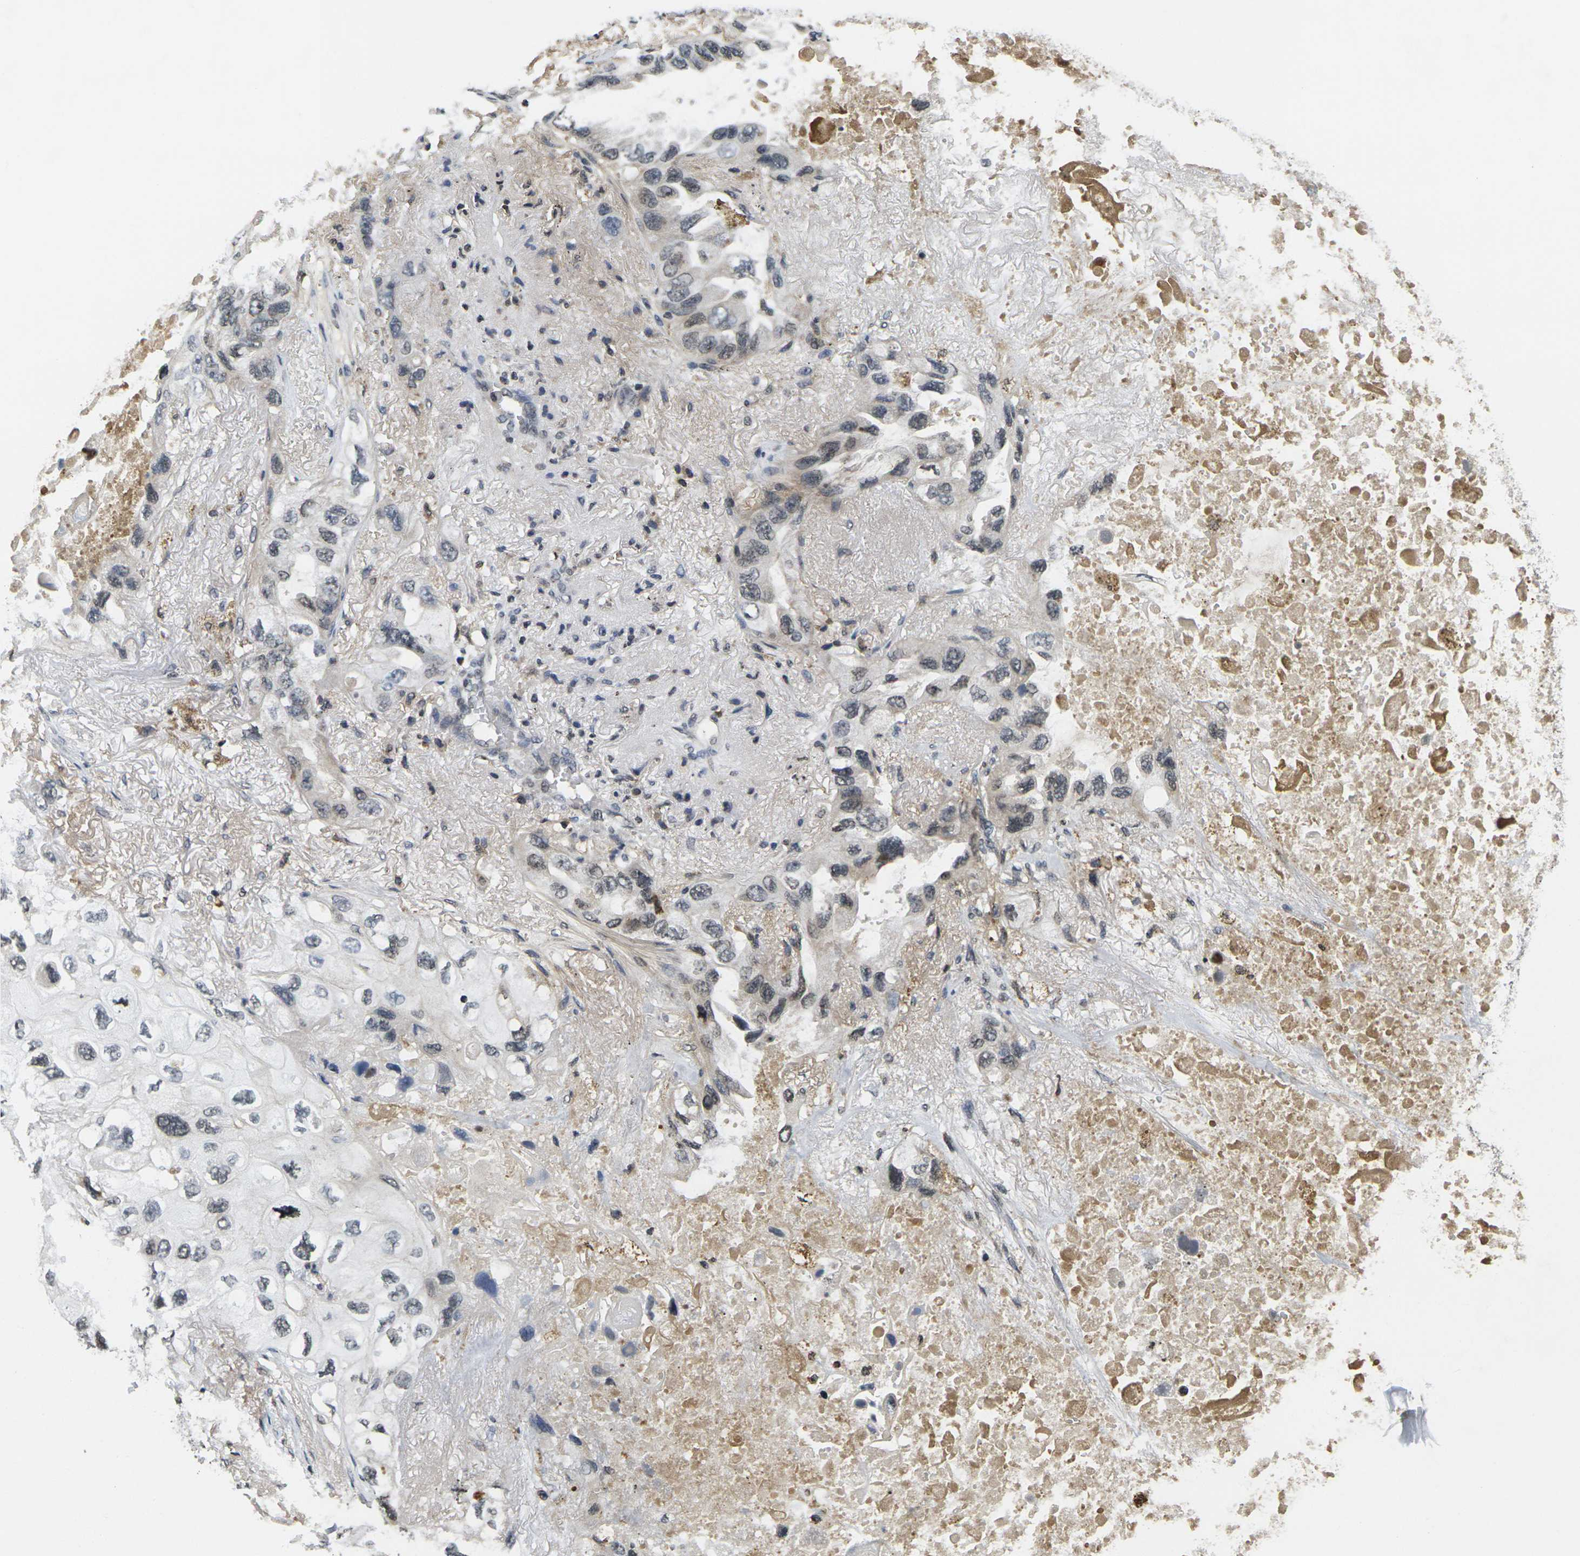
{"staining": {"intensity": "moderate", "quantity": "<25%", "location": "cytoplasmic/membranous"}, "tissue": "lung cancer", "cell_type": "Tumor cells", "image_type": "cancer", "snomed": [{"axis": "morphology", "description": "Squamous cell carcinoma, NOS"}, {"axis": "topography", "description": "Lung"}], "caption": "A histopathology image showing moderate cytoplasmic/membranous expression in approximately <25% of tumor cells in lung cancer (squamous cell carcinoma), as visualized by brown immunohistochemical staining.", "gene": "C1QC", "patient": {"sex": "female", "age": 73}}